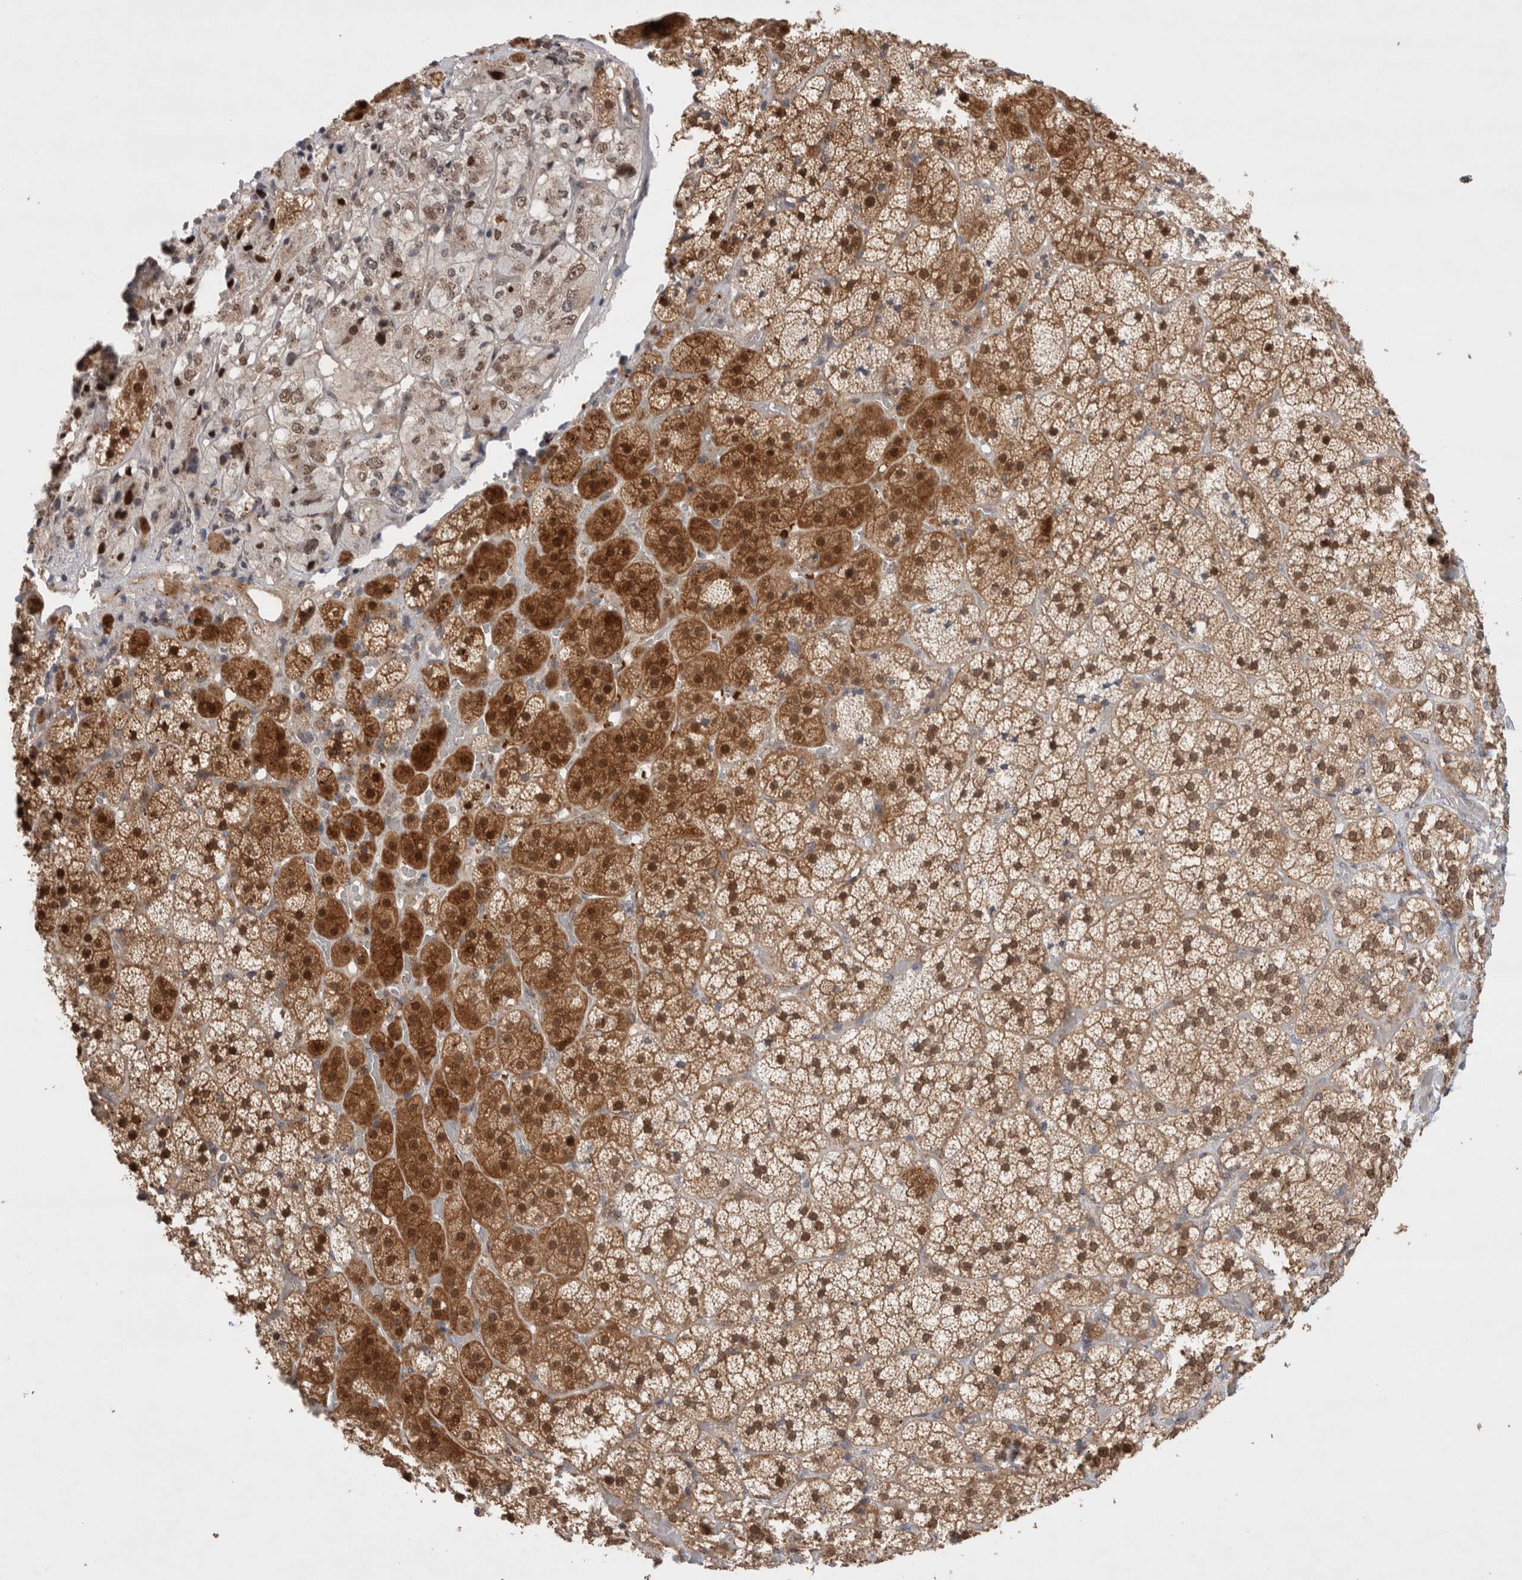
{"staining": {"intensity": "strong", "quantity": ">75%", "location": "cytoplasmic/membranous,nuclear"}, "tissue": "adrenal gland", "cell_type": "Glandular cells", "image_type": "normal", "snomed": [{"axis": "morphology", "description": "Normal tissue, NOS"}, {"axis": "topography", "description": "Adrenal gland"}], "caption": "Protein staining of benign adrenal gland demonstrates strong cytoplasmic/membranous,nuclear staining in about >75% of glandular cells.", "gene": "SLC29A1", "patient": {"sex": "female", "age": 44}}